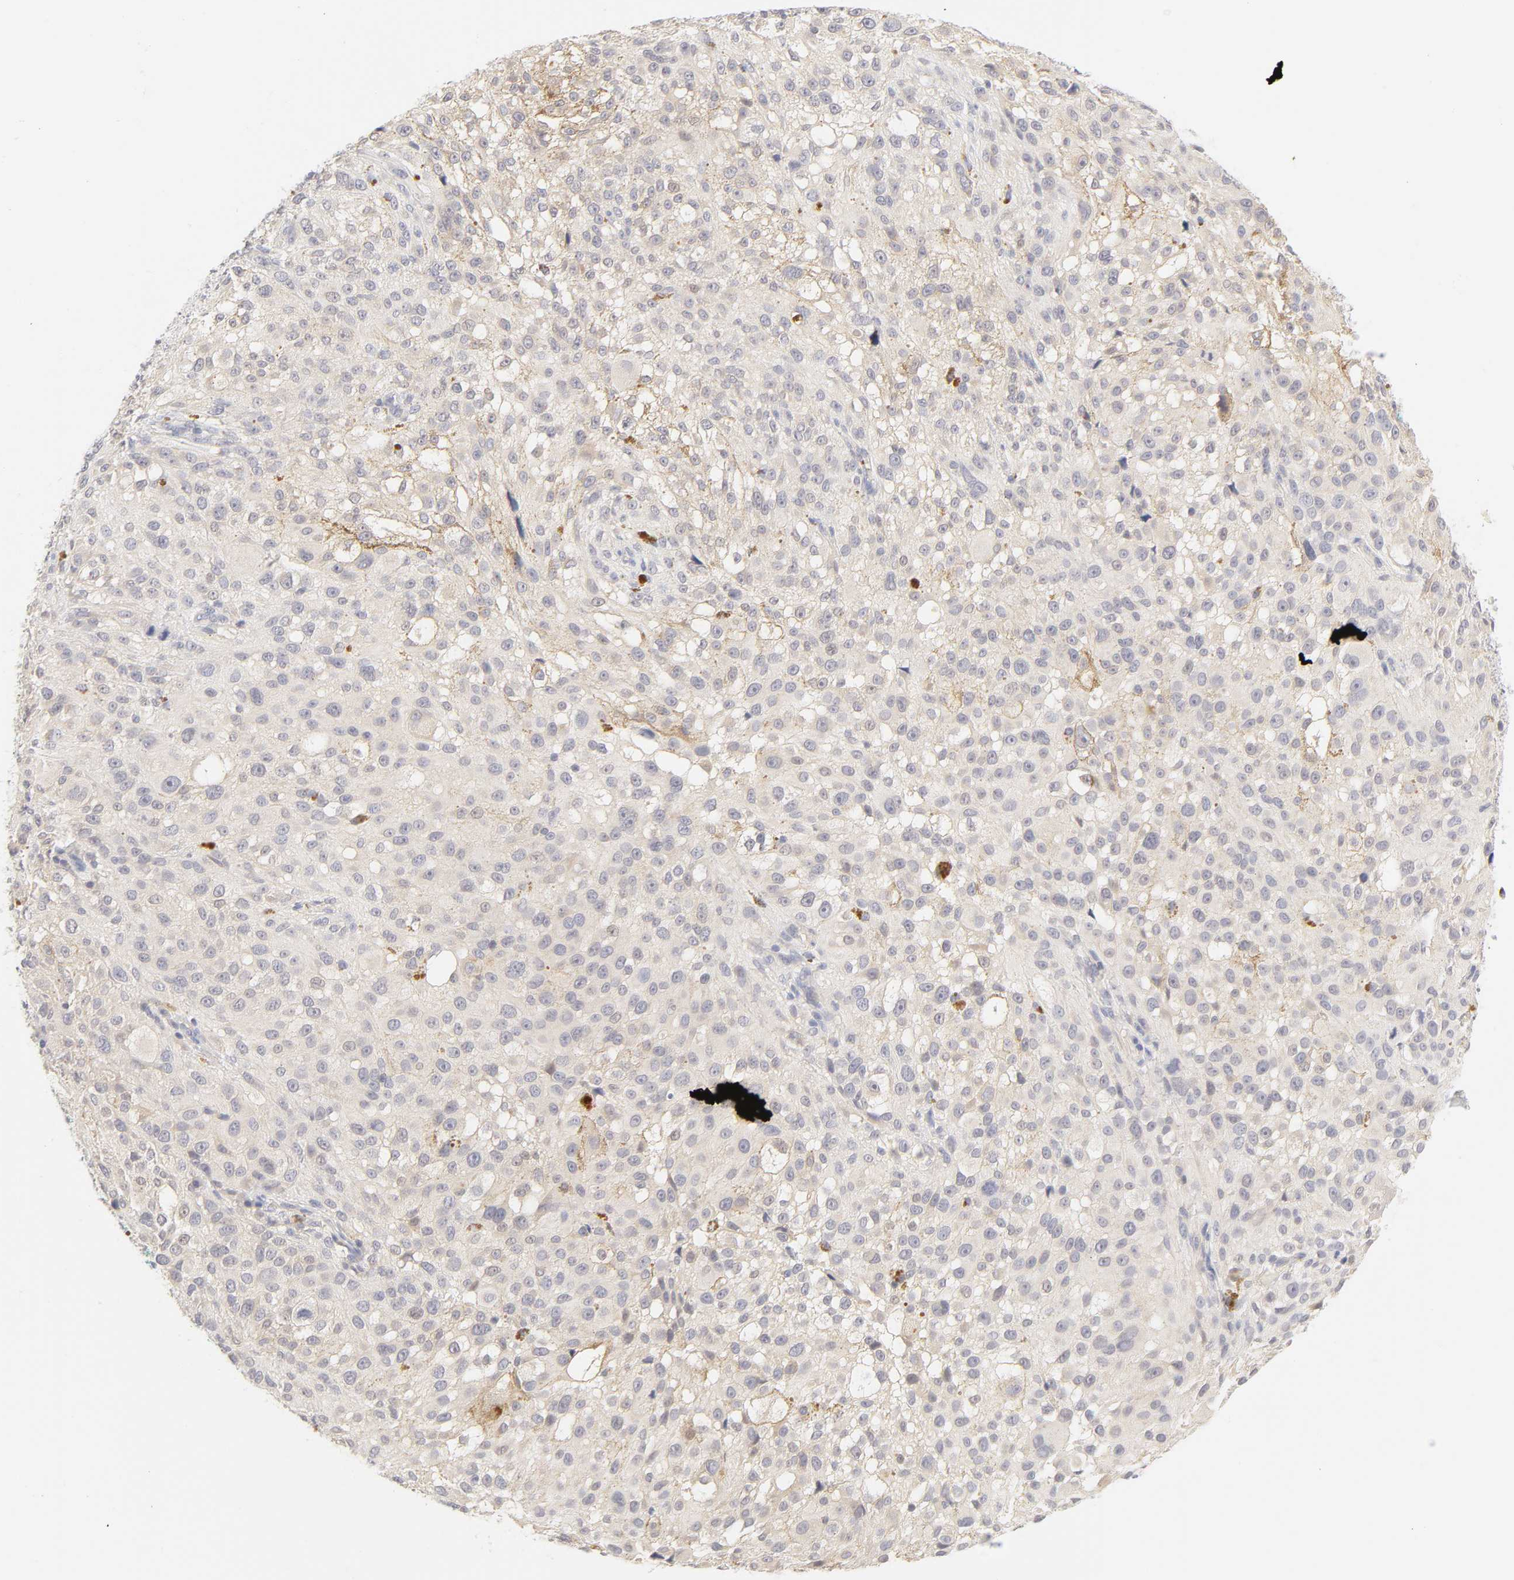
{"staining": {"intensity": "moderate", "quantity": "25%-75%", "location": "cytoplasmic/membranous"}, "tissue": "melanoma", "cell_type": "Tumor cells", "image_type": "cancer", "snomed": [{"axis": "morphology", "description": "Necrosis, NOS"}, {"axis": "morphology", "description": "Malignant melanoma, NOS"}, {"axis": "topography", "description": "Skin"}], "caption": "Protein expression by immunohistochemistry reveals moderate cytoplasmic/membranous expression in about 25%-75% of tumor cells in melanoma.", "gene": "CYP4B1", "patient": {"sex": "female", "age": 87}}